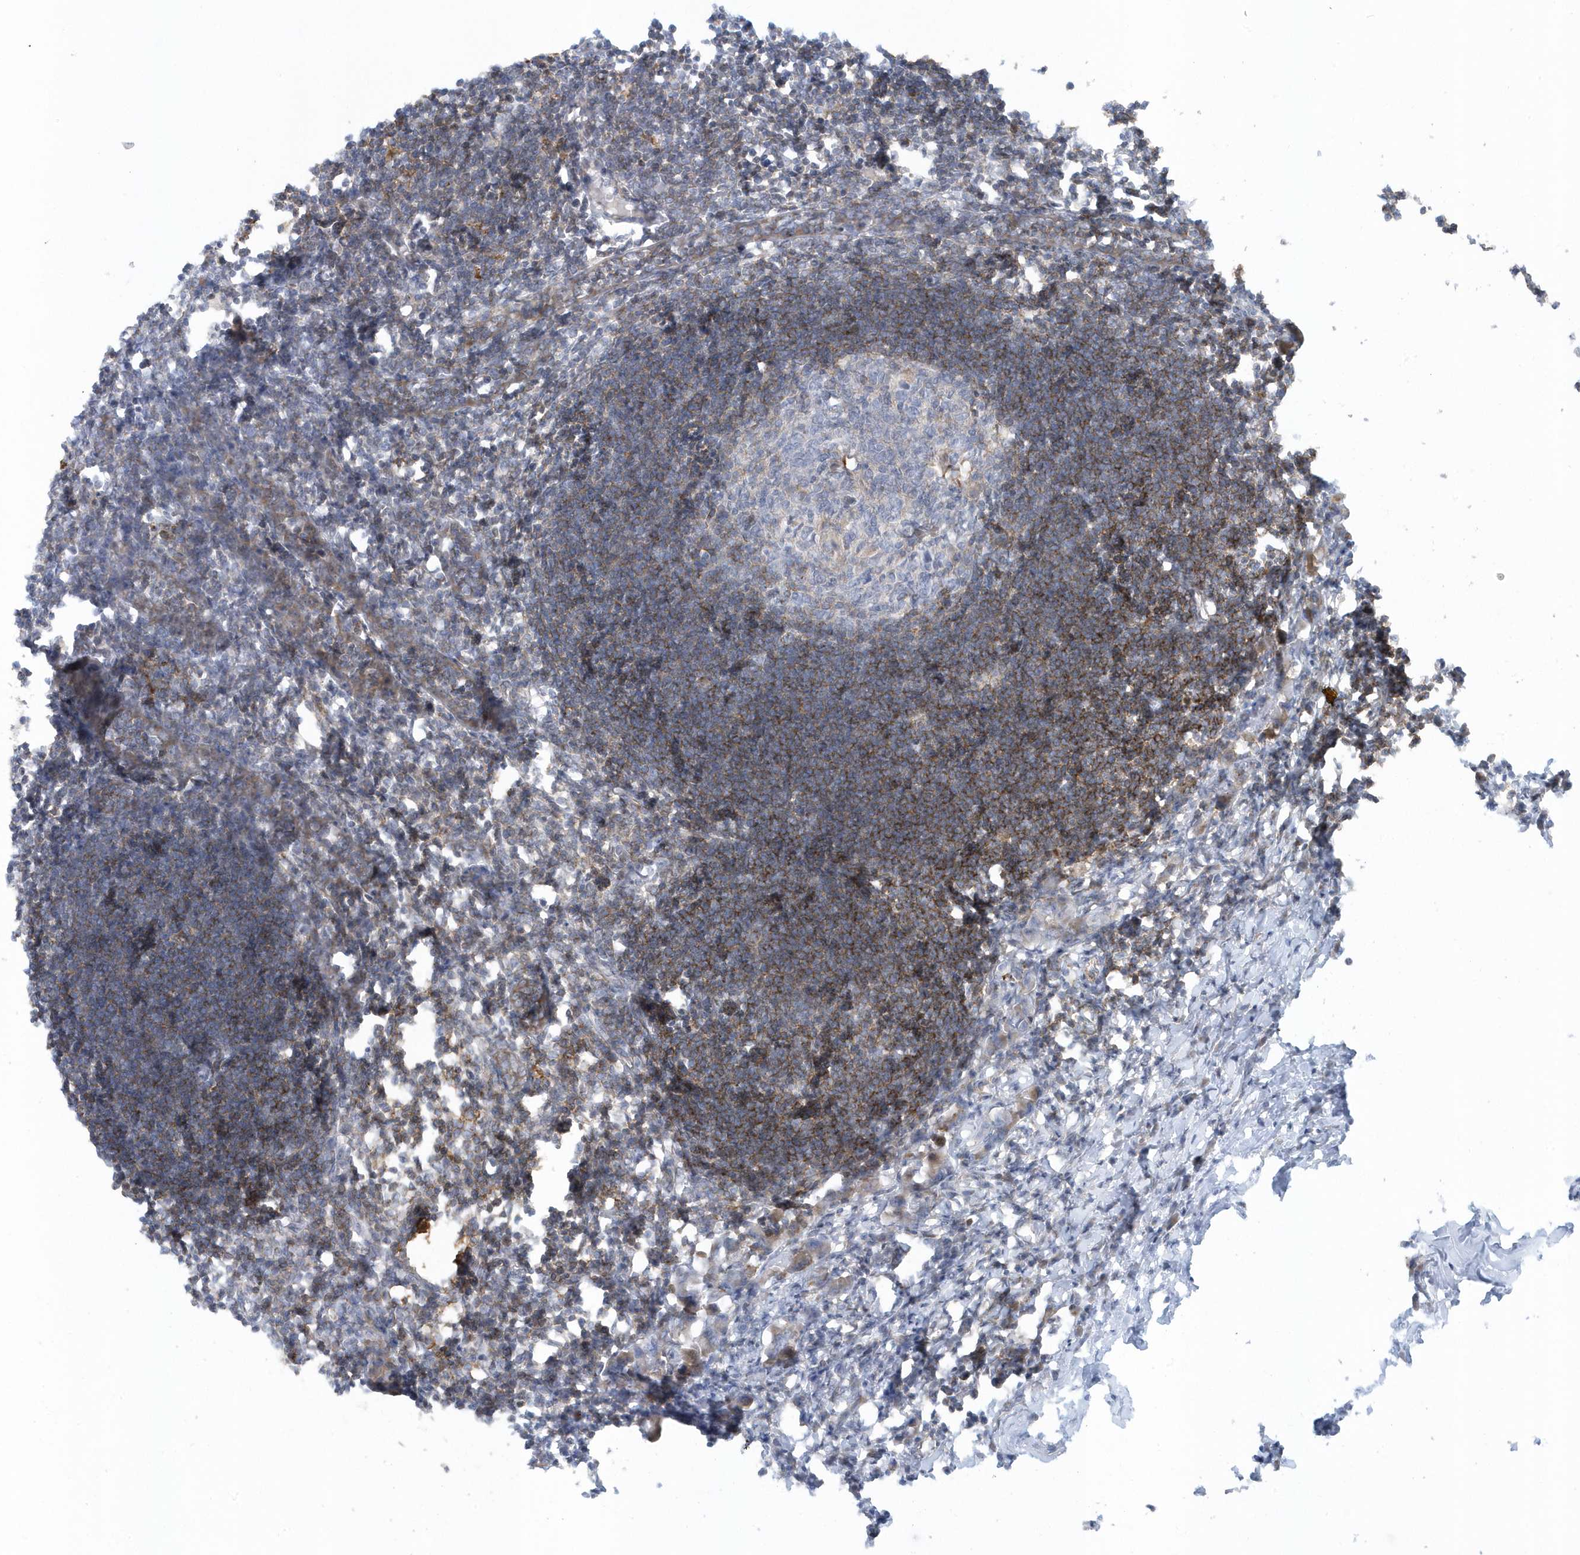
{"staining": {"intensity": "negative", "quantity": "none", "location": "none"}, "tissue": "lymph node", "cell_type": "Germinal center cells", "image_type": "normal", "snomed": [{"axis": "morphology", "description": "Normal tissue, NOS"}, {"axis": "morphology", "description": "Malignant melanoma, Metastatic site"}, {"axis": "topography", "description": "Lymph node"}], "caption": "This is a histopathology image of immunohistochemistry staining of normal lymph node, which shows no positivity in germinal center cells. Brightfield microscopy of IHC stained with DAB (brown) and hematoxylin (blue), captured at high magnification.", "gene": "CACNB2", "patient": {"sex": "male", "age": 41}}